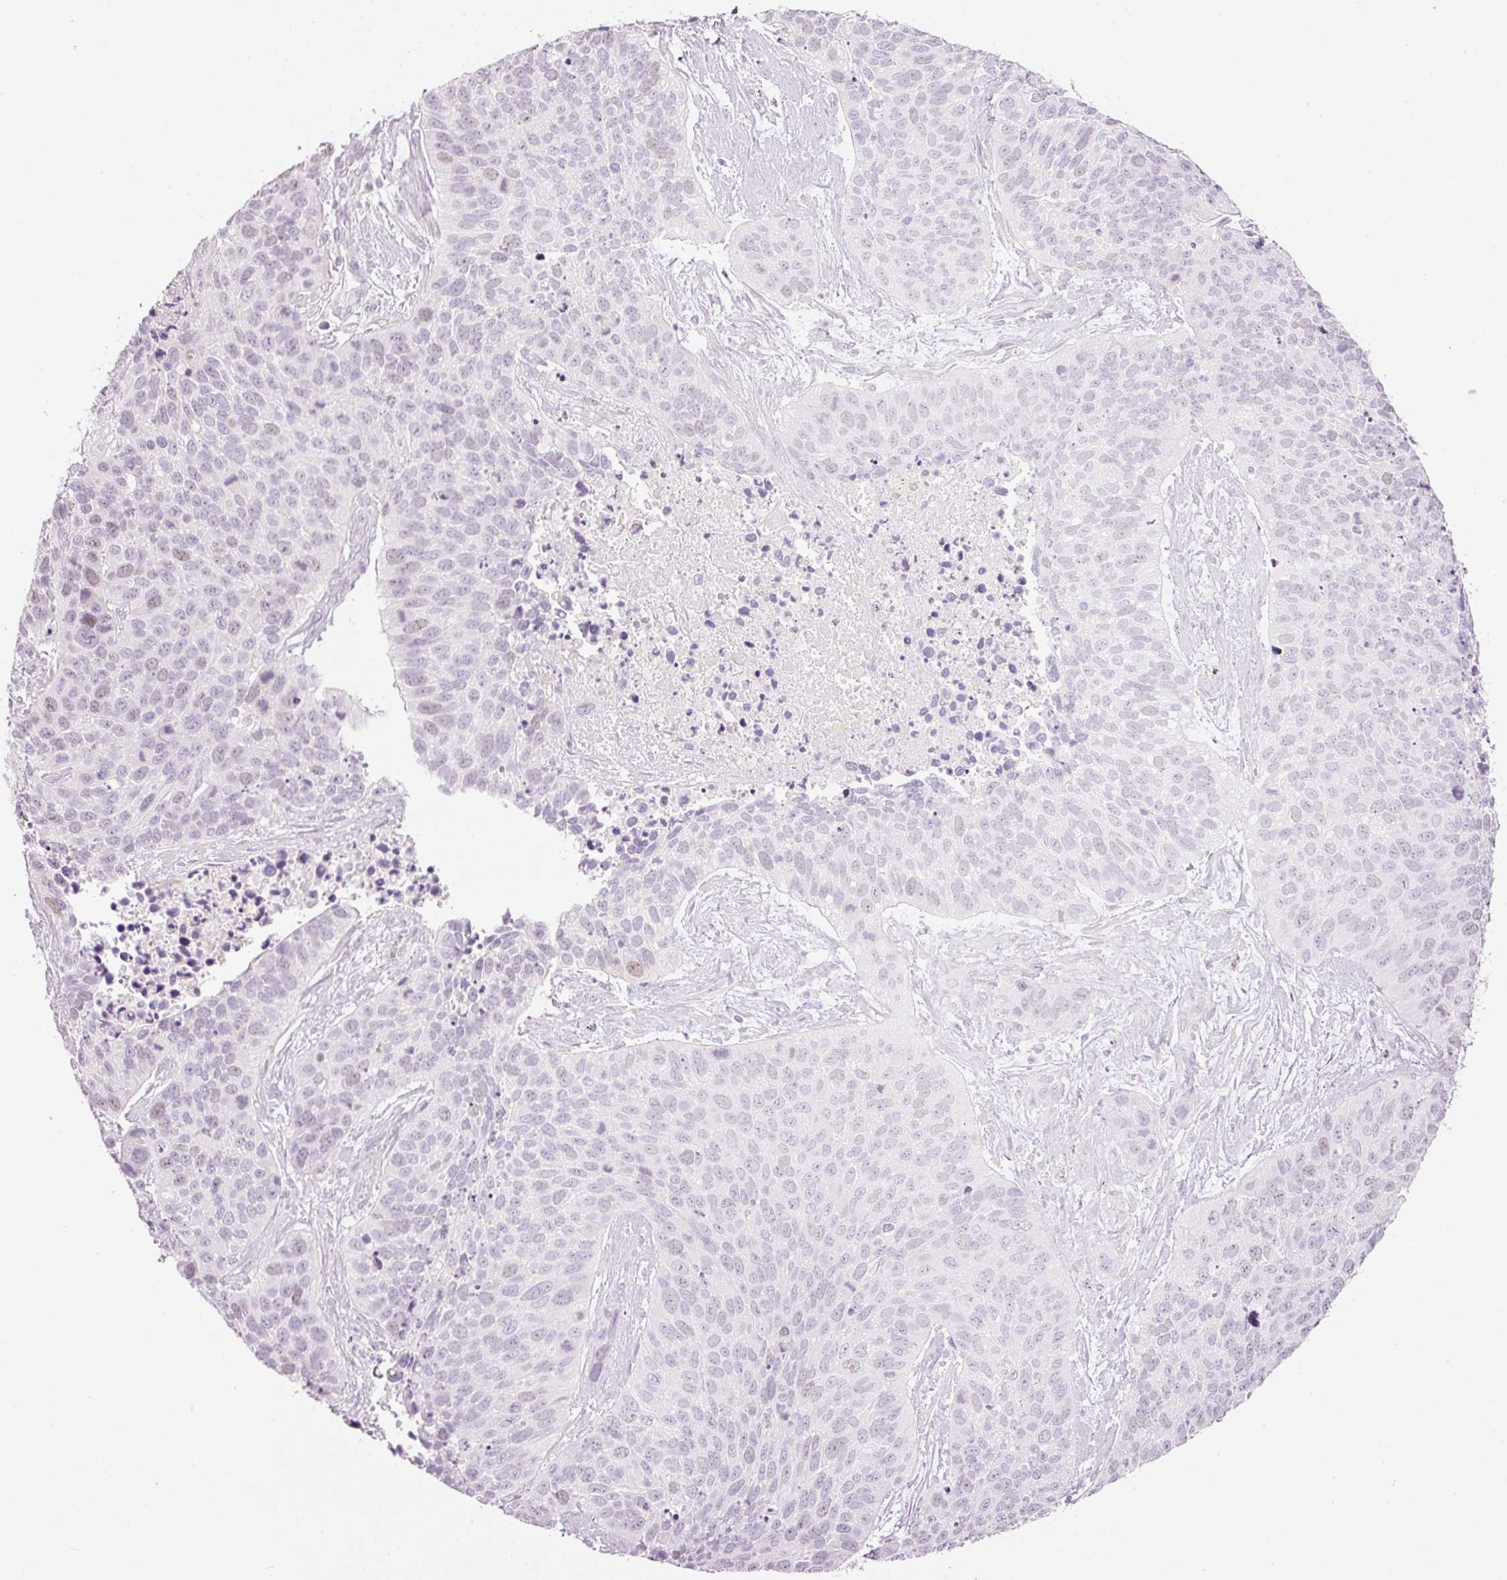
{"staining": {"intensity": "weak", "quantity": "25%-75%", "location": "nuclear"}, "tissue": "lung cancer", "cell_type": "Tumor cells", "image_type": "cancer", "snomed": [{"axis": "morphology", "description": "Squamous cell carcinoma, NOS"}, {"axis": "topography", "description": "Lung"}], "caption": "Immunohistochemical staining of squamous cell carcinoma (lung) shows low levels of weak nuclear positivity in about 25%-75% of tumor cells.", "gene": "LY6G6D", "patient": {"sex": "male", "age": 62}}